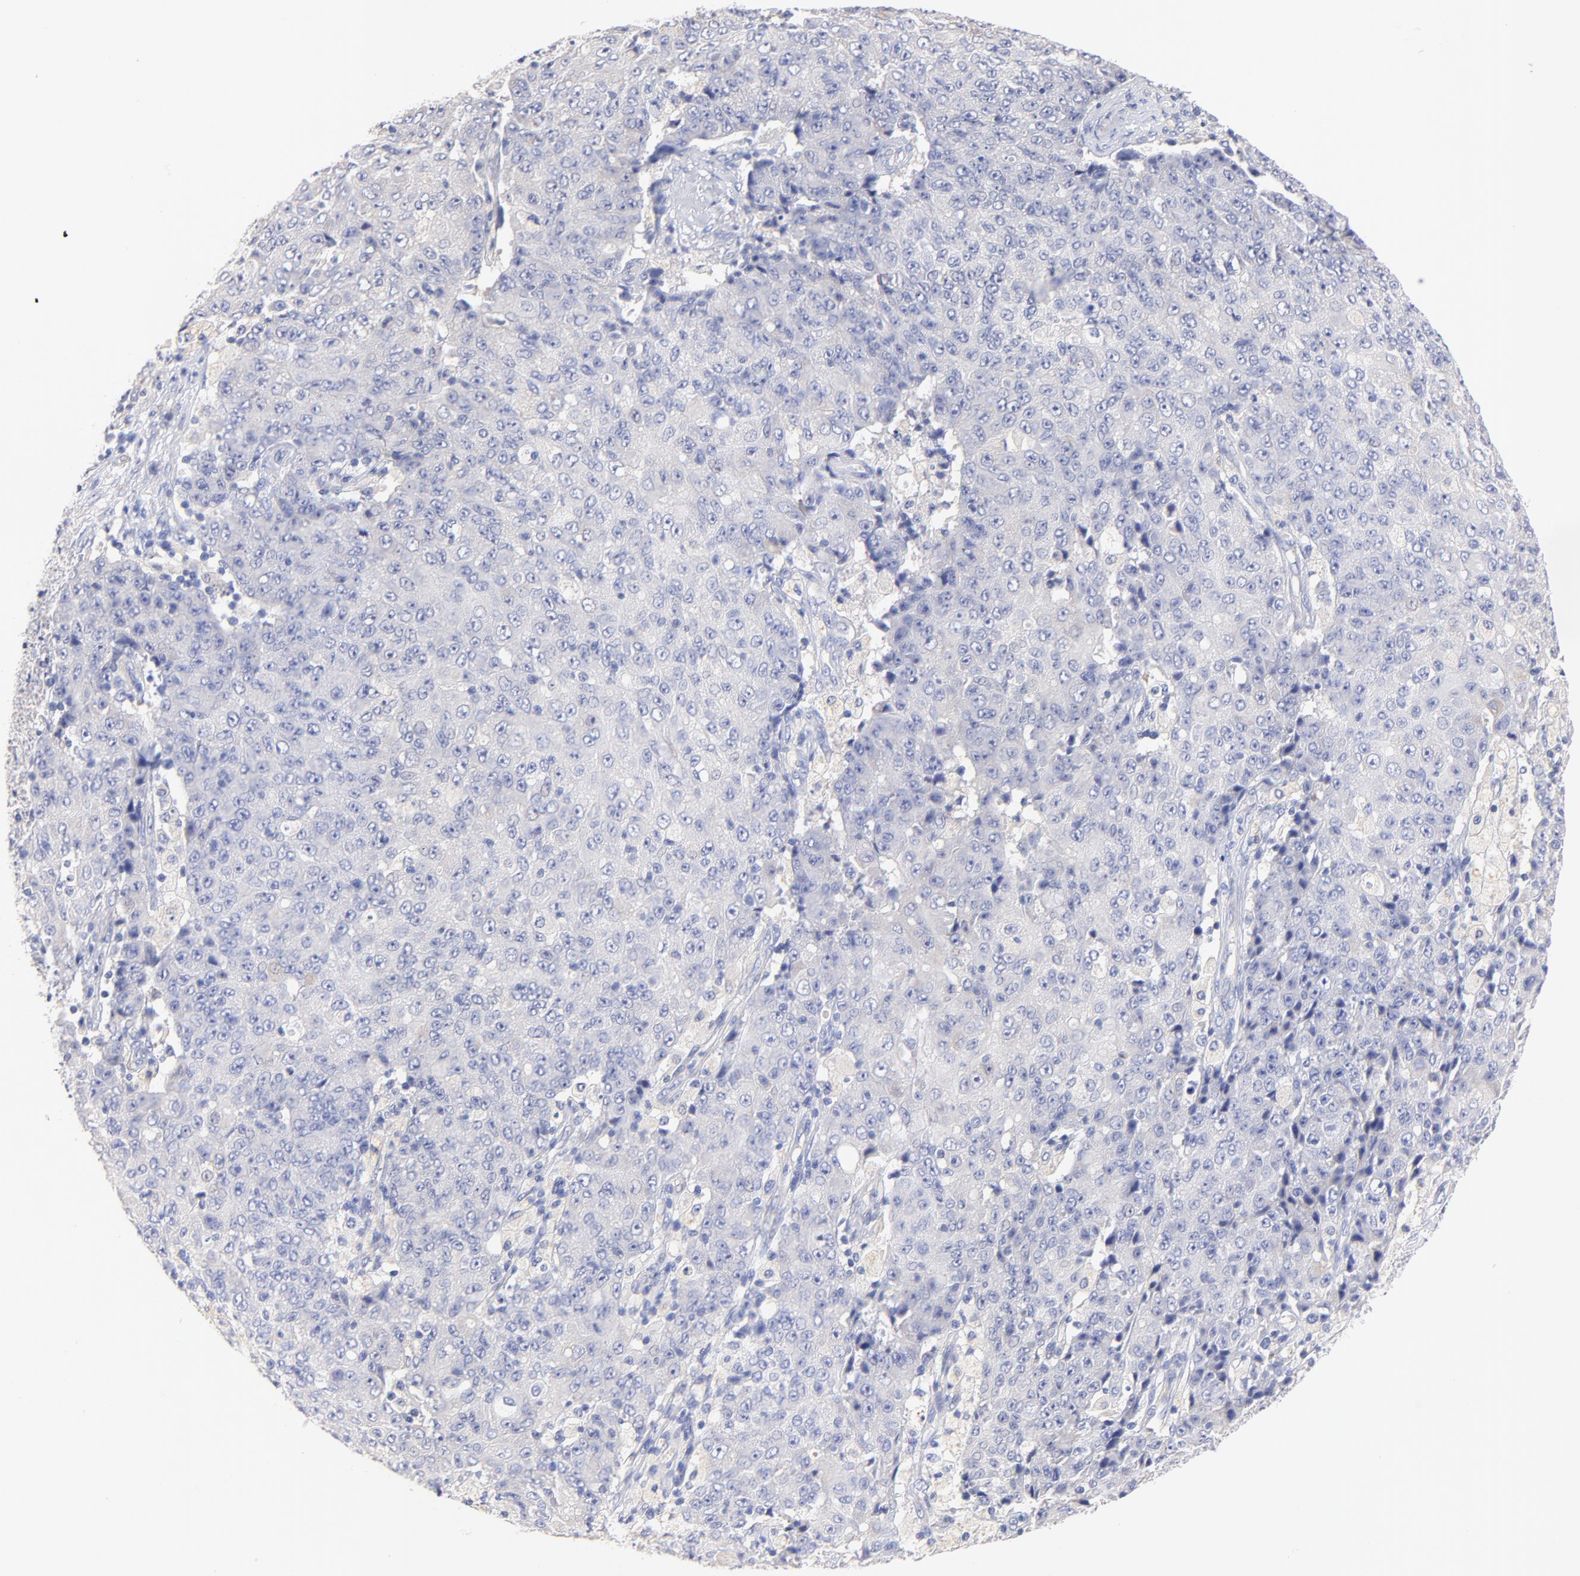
{"staining": {"intensity": "negative", "quantity": "none", "location": "none"}, "tissue": "ovarian cancer", "cell_type": "Tumor cells", "image_type": "cancer", "snomed": [{"axis": "morphology", "description": "Carcinoma, endometroid"}, {"axis": "topography", "description": "Ovary"}], "caption": "An immunohistochemistry (IHC) micrograph of ovarian endometroid carcinoma is shown. There is no staining in tumor cells of ovarian endometroid carcinoma.", "gene": "HS3ST1", "patient": {"sex": "female", "age": 42}}